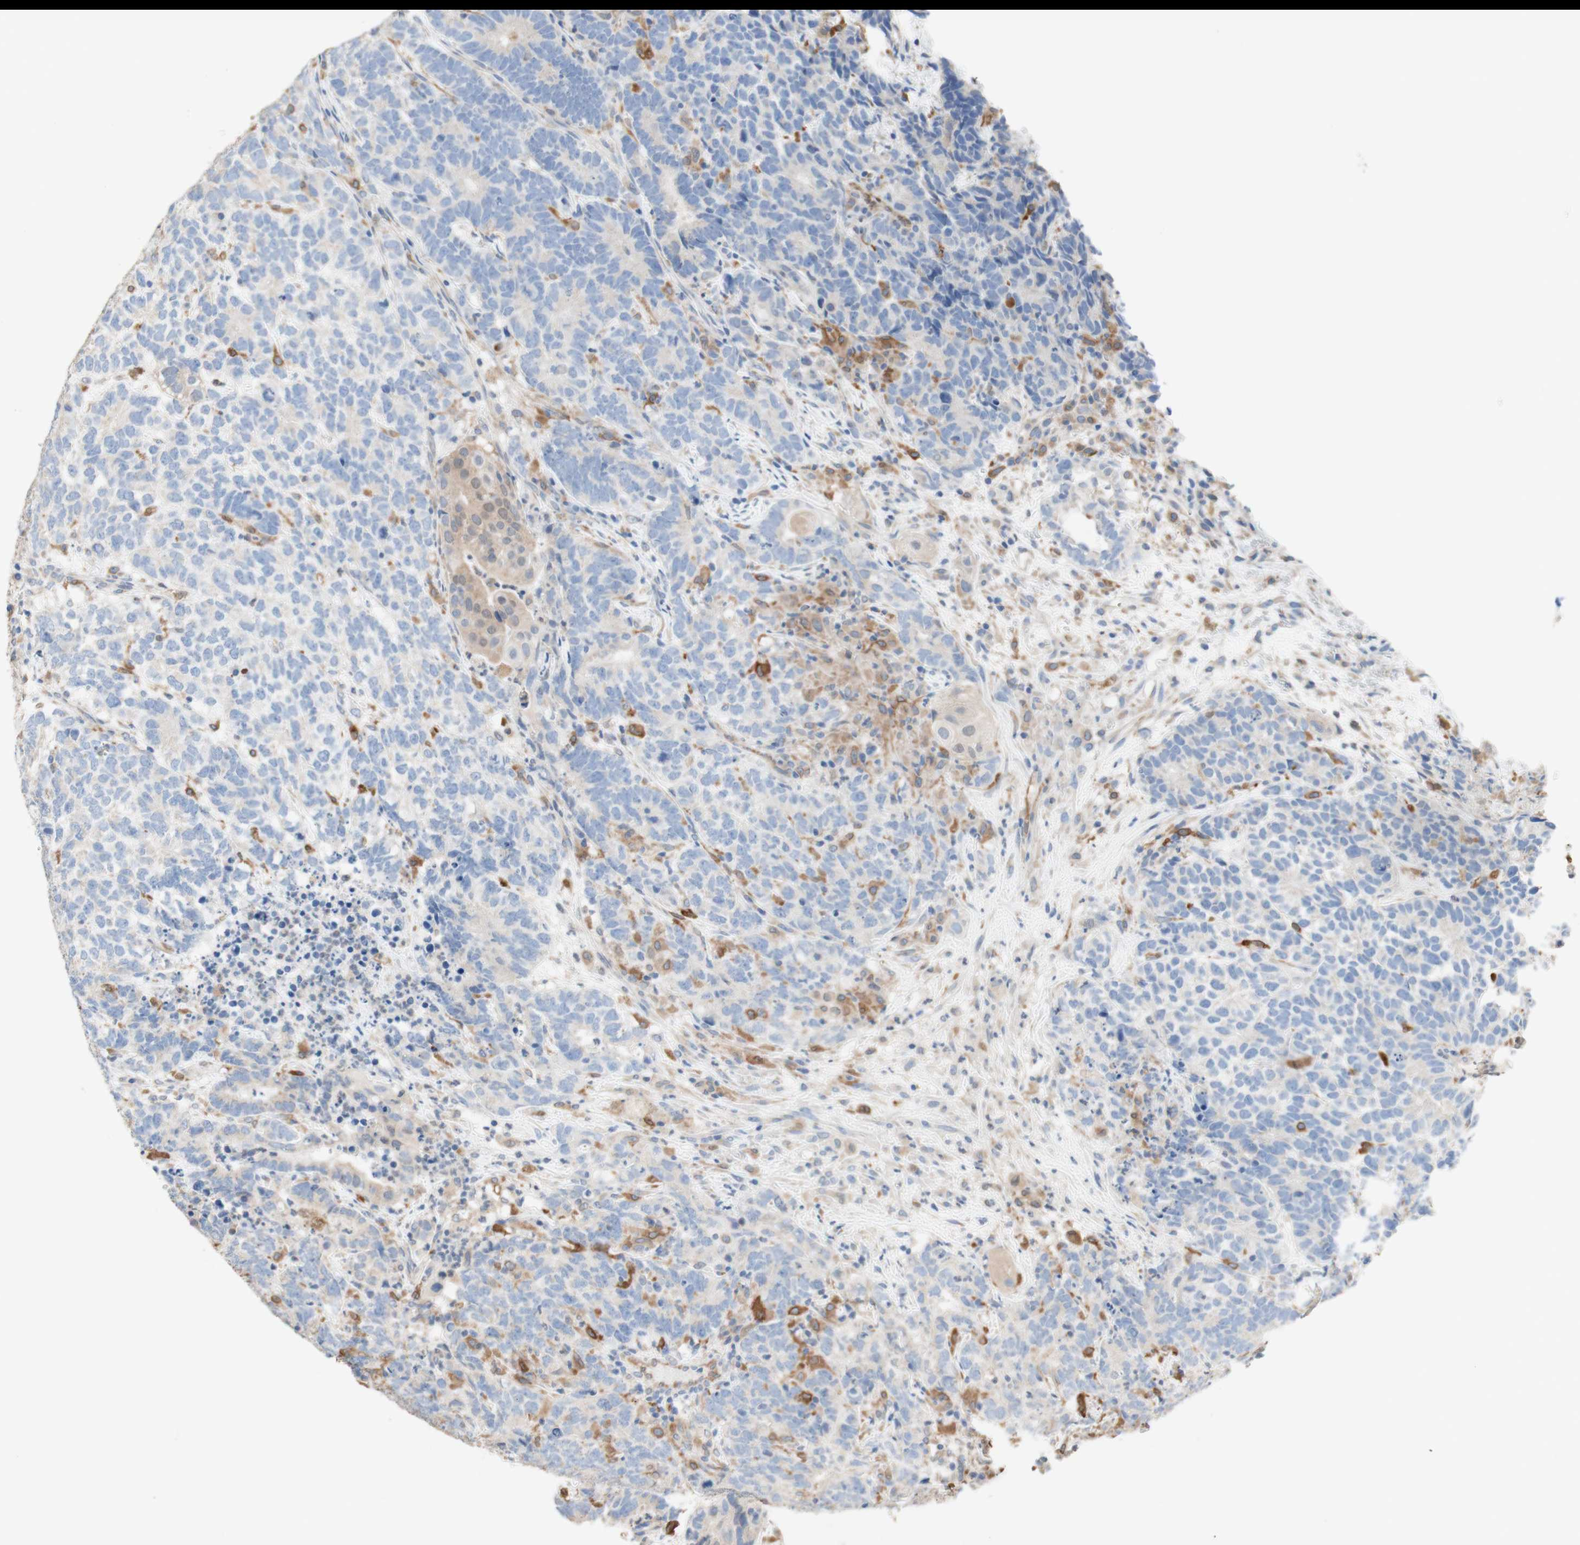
{"staining": {"intensity": "weak", "quantity": "25%-75%", "location": "cytoplasmic/membranous"}, "tissue": "testis cancer", "cell_type": "Tumor cells", "image_type": "cancer", "snomed": [{"axis": "morphology", "description": "Carcinoma, Embryonal, NOS"}, {"axis": "topography", "description": "Testis"}], "caption": "About 25%-75% of tumor cells in human testis cancer exhibit weak cytoplasmic/membranous protein staining as visualized by brown immunohistochemical staining.", "gene": "COMT", "patient": {"sex": "male", "age": 26}}